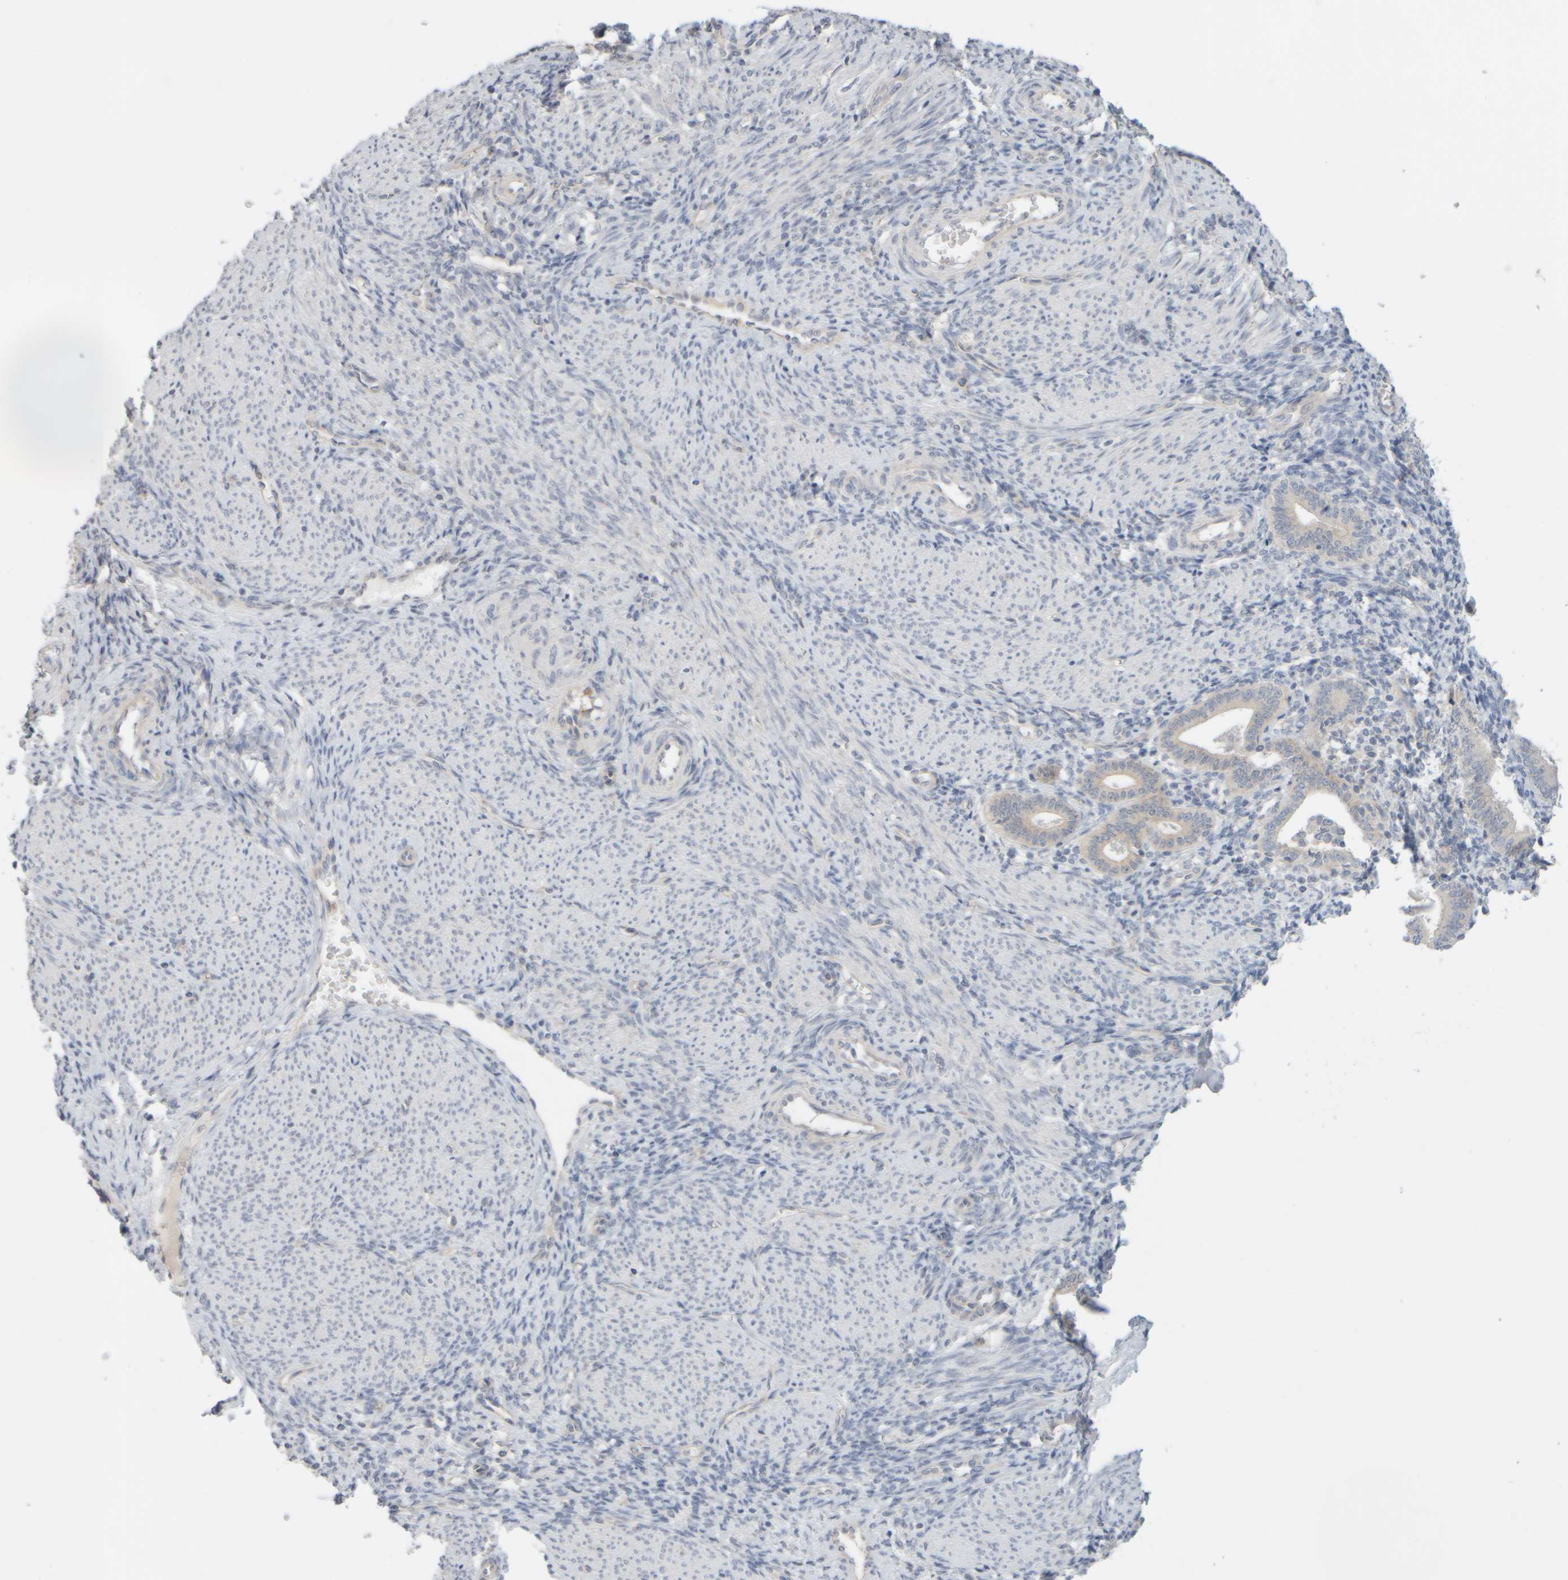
{"staining": {"intensity": "negative", "quantity": "none", "location": "none"}, "tissue": "endometrium", "cell_type": "Cells in endometrial stroma", "image_type": "normal", "snomed": [{"axis": "morphology", "description": "Normal tissue, NOS"}, {"axis": "topography", "description": "Uterus"}, {"axis": "topography", "description": "Endometrium"}], "caption": "The image reveals no staining of cells in endometrial stroma in normal endometrium.", "gene": "GOPC", "patient": {"sex": "female", "age": 33}}